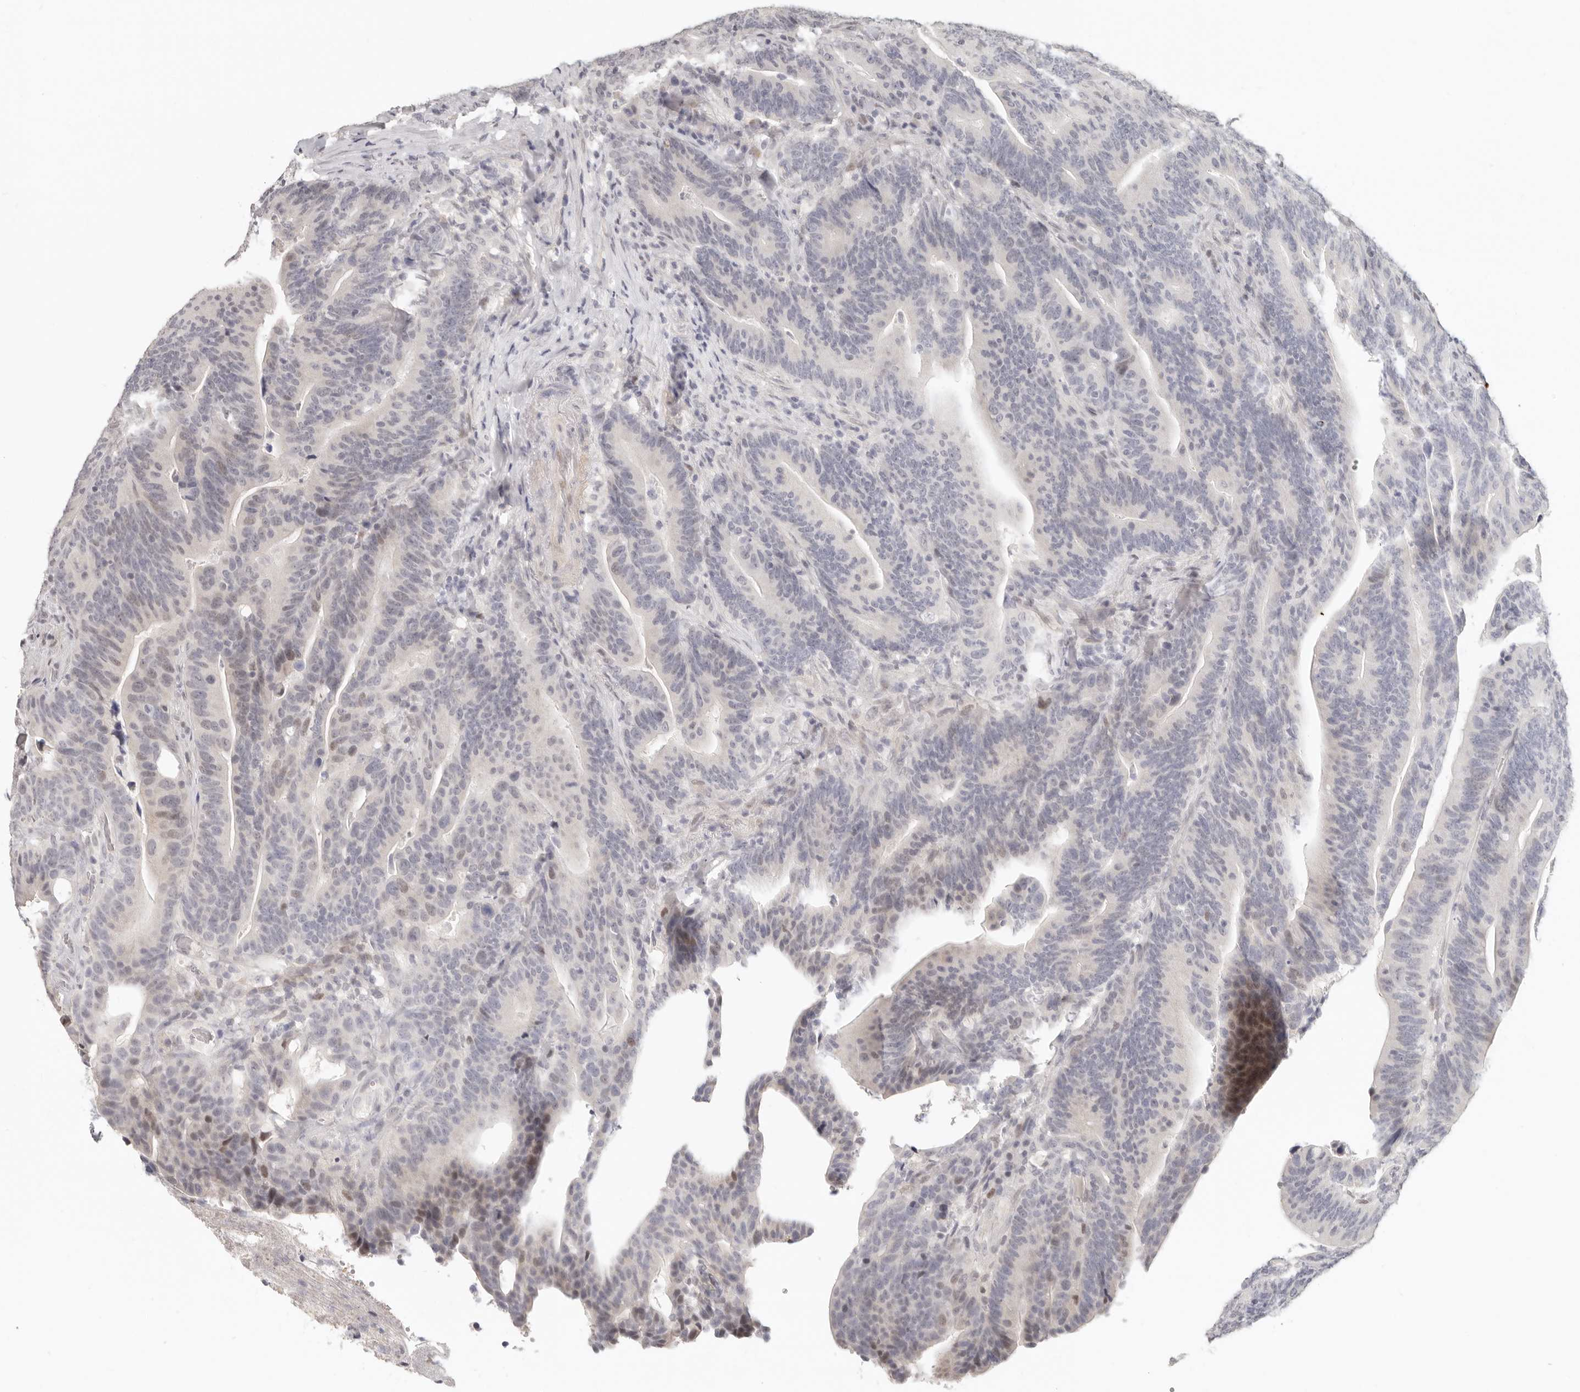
{"staining": {"intensity": "negative", "quantity": "none", "location": "none"}, "tissue": "colorectal cancer", "cell_type": "Tumor cells", "image_type": "cancer", "snomed": [{"axis": "morphology", "description": "Adenocarcinoma, NOS"}, {"axis": "topography", "description": "Colon"}], "caption": "Tumor cells are negative for protein expression in human colorectal cancer (adenocarcinoma).", "gene": "GPBP1L1", "patient": {"sex": "female", "age": 66}}